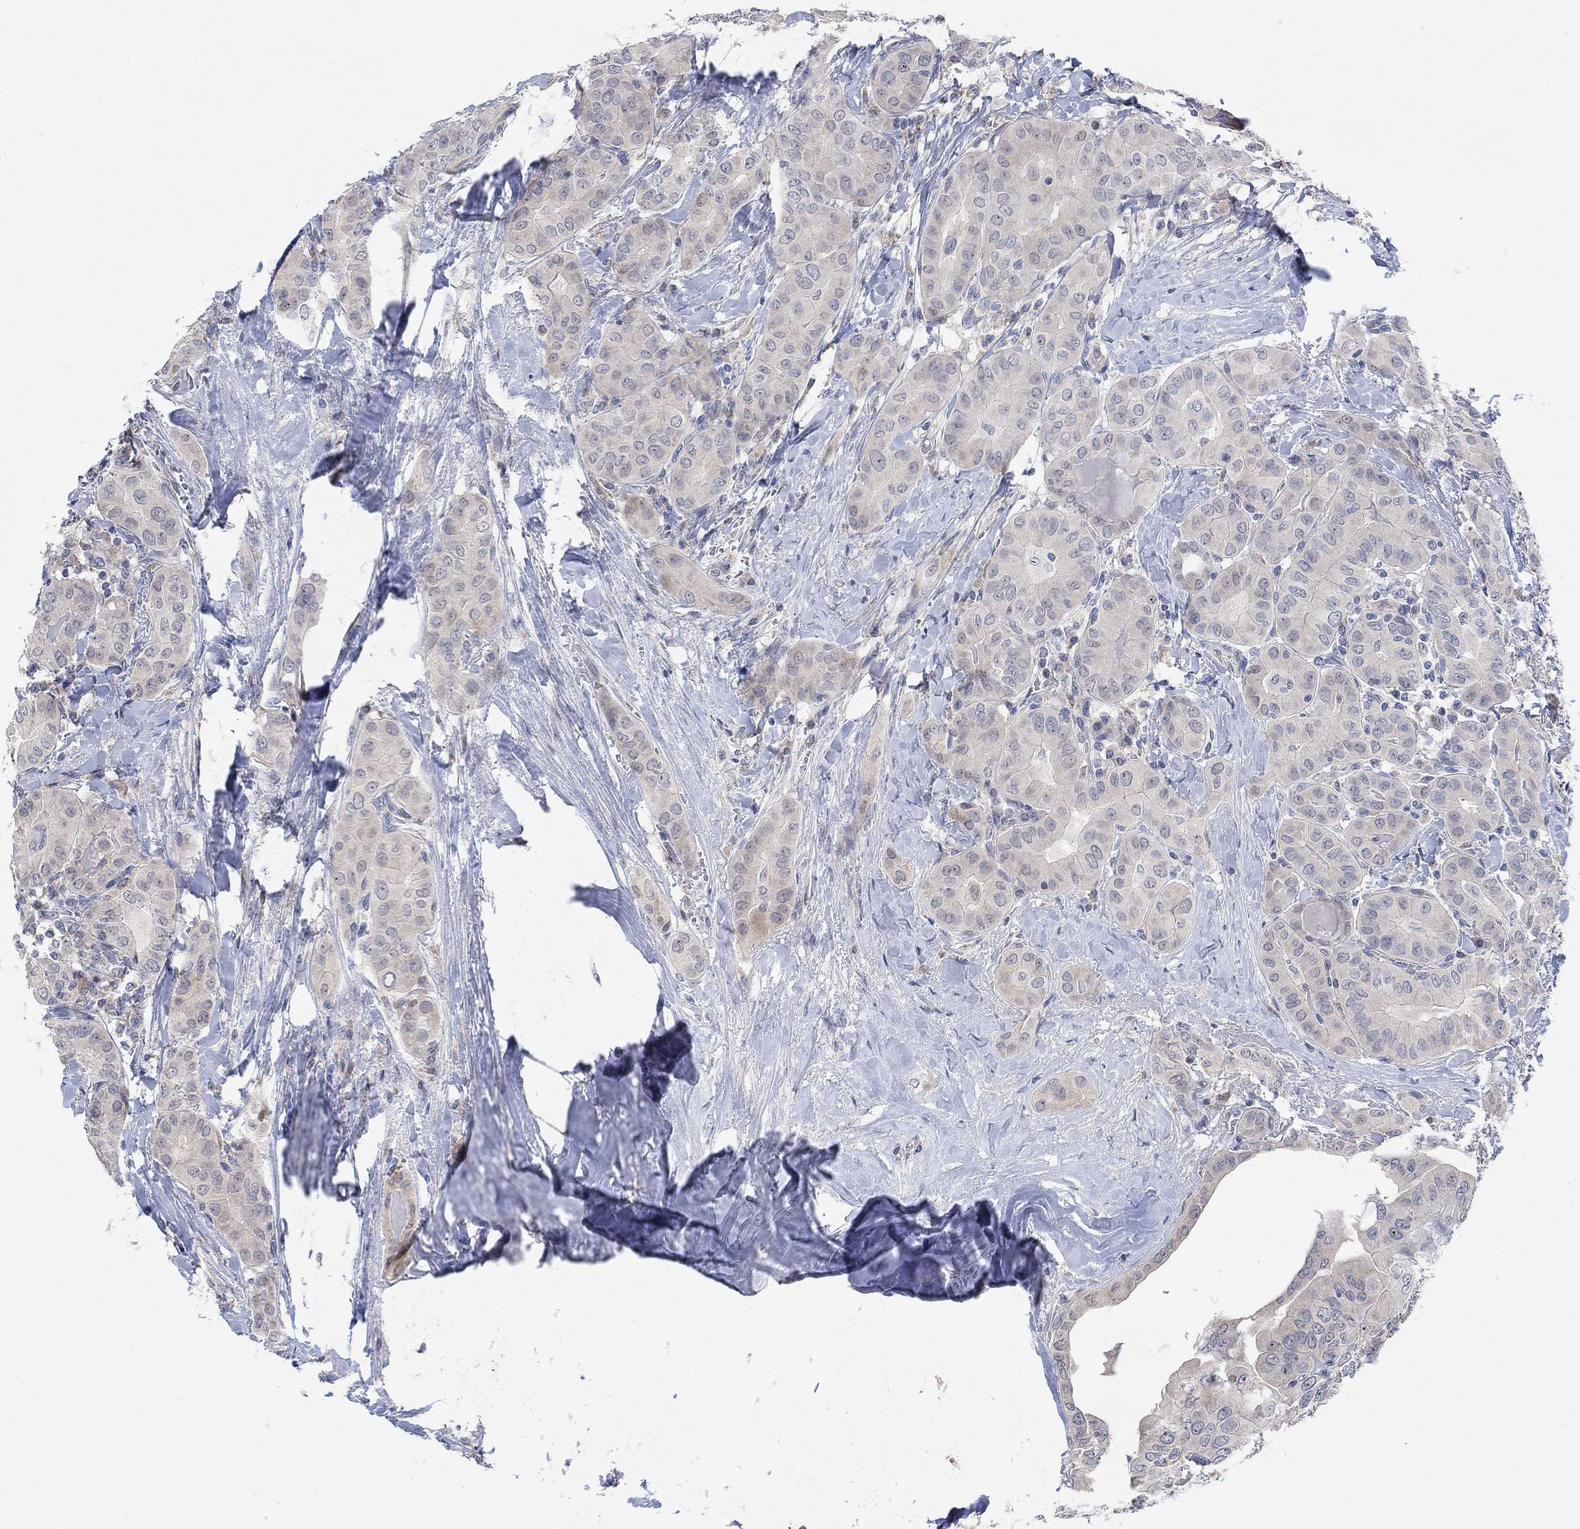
{"staining": {"intensity": "moderate", "quantity": "<25%", "location": "cytoplasmic/membranous"}, "tissue": "thyroid cancer", "cell_type": "Tumor cells", "image_type": "cancer", "snomed": [{"axis": "morphology", "description": "Papillary adenocarcinoma, NOS"}, {"axis": "topography", "description": "Thyroid gland"}], "caption": "Immunohistochemical staining of human thyroid papillary adenocarcinoma displays moderate cytoplasmic/membranous protein positivity in about <25% of tumor cells.", "gene": "CNTF", "patient": {"sex": "female", "age": 37}}